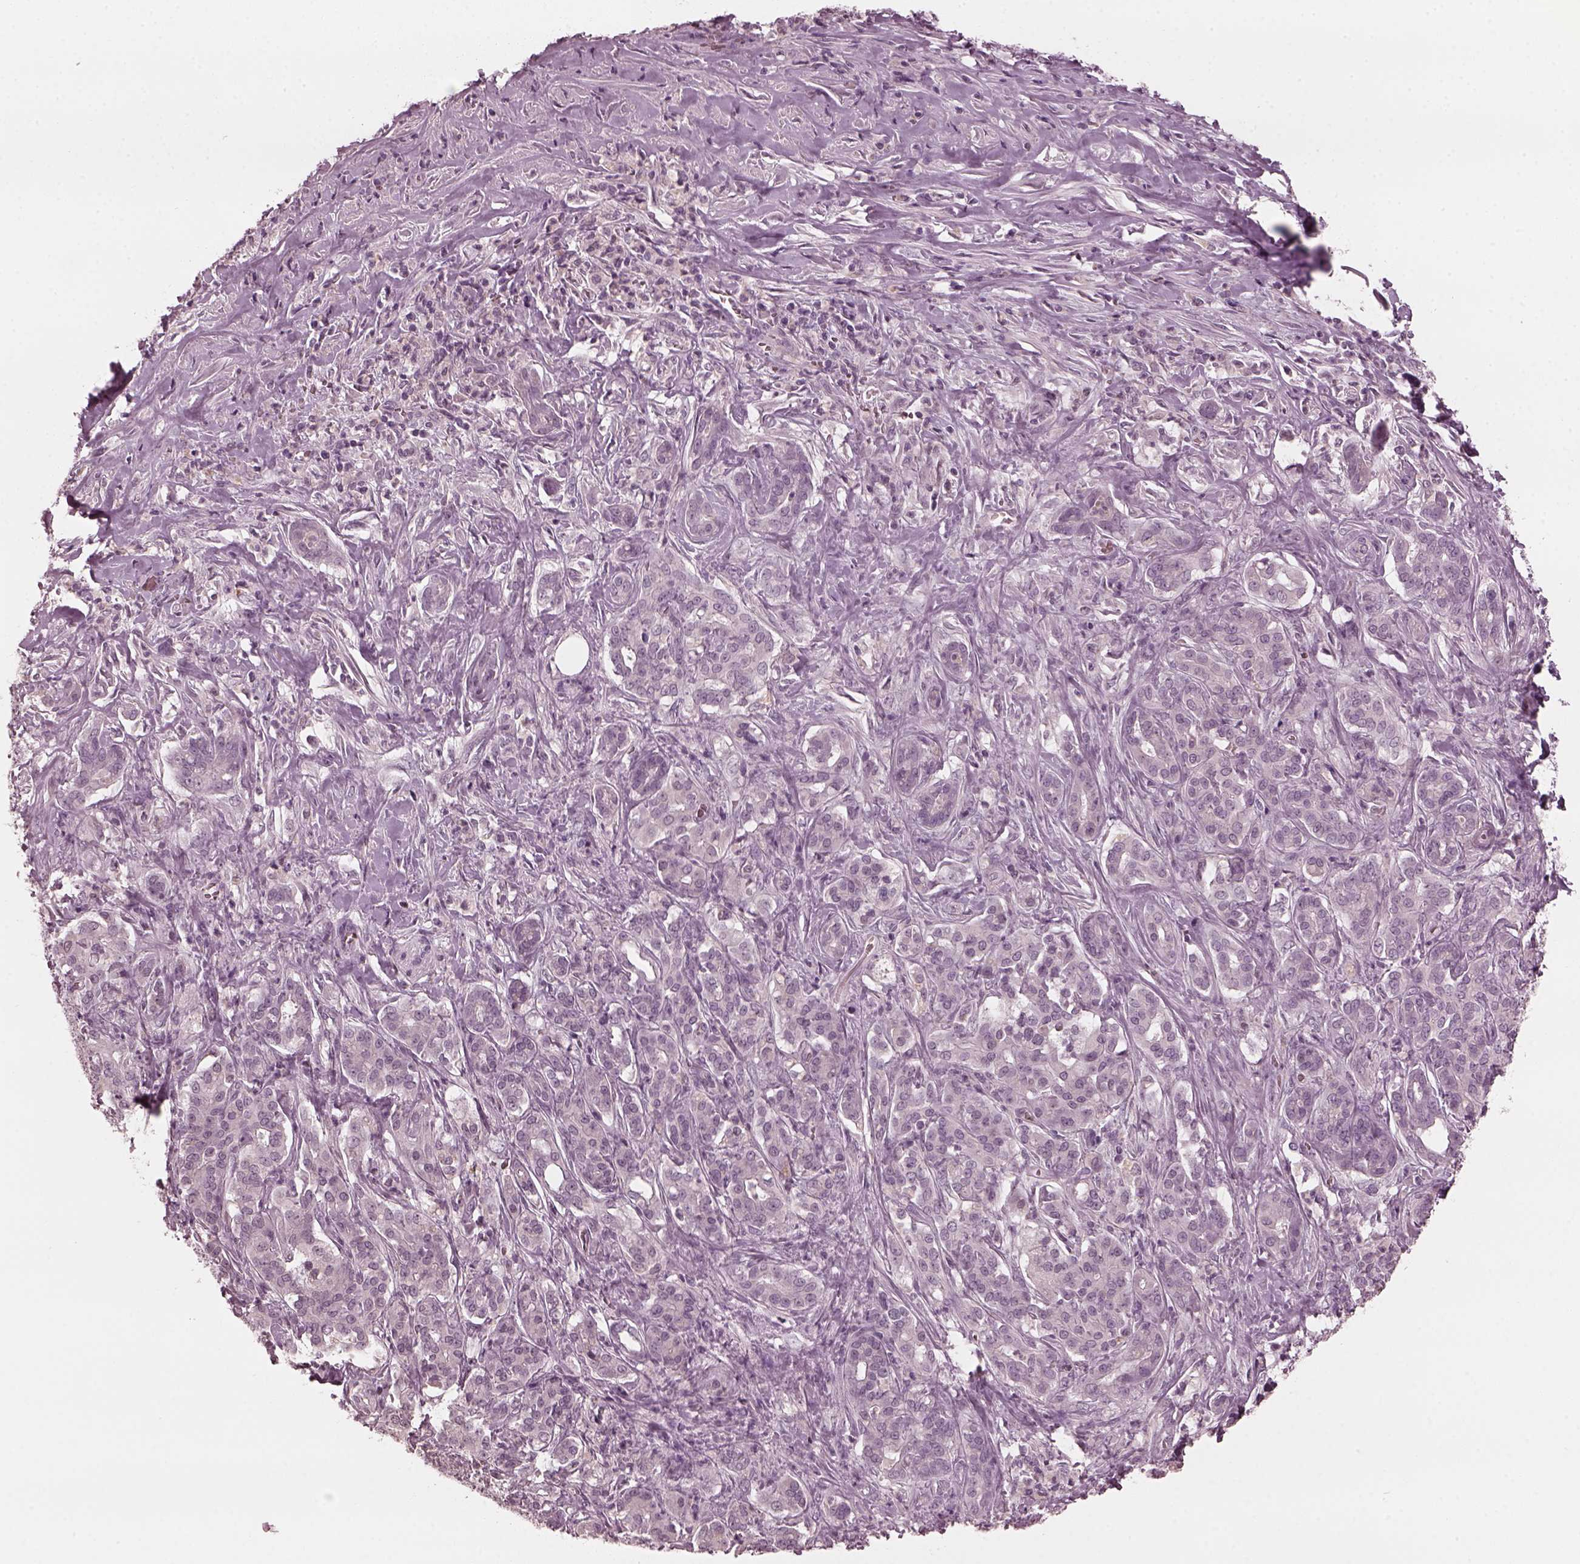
{"staining": {"intensity": "negative", "quantity": "none", "location": "none"}, "tissue": "pancreatic cancer", "cell_type": "Tumor cells", "image_type": "cancer", "snomed": [{"axis": "morphology", "description": "Normal tissue, NOS"}, {"axis": "morphology", "description": "Inflammation, NOS"}, {"axis": "morphology", "description": "Adenocarcinoma, NOS"}, {"axis": "topography", "description": "Pancreas"}], "caption": "Immunohistochemistry (IHC) image of neoplastic tissue: human adenocarcinoma (pancreatic) stained with DAB (3,3'-diaminobenzidine) reveals no significant protein expression in tumor cells.", "gene": "CCDC170", "patient": {"sex": "male", "age": 57}}